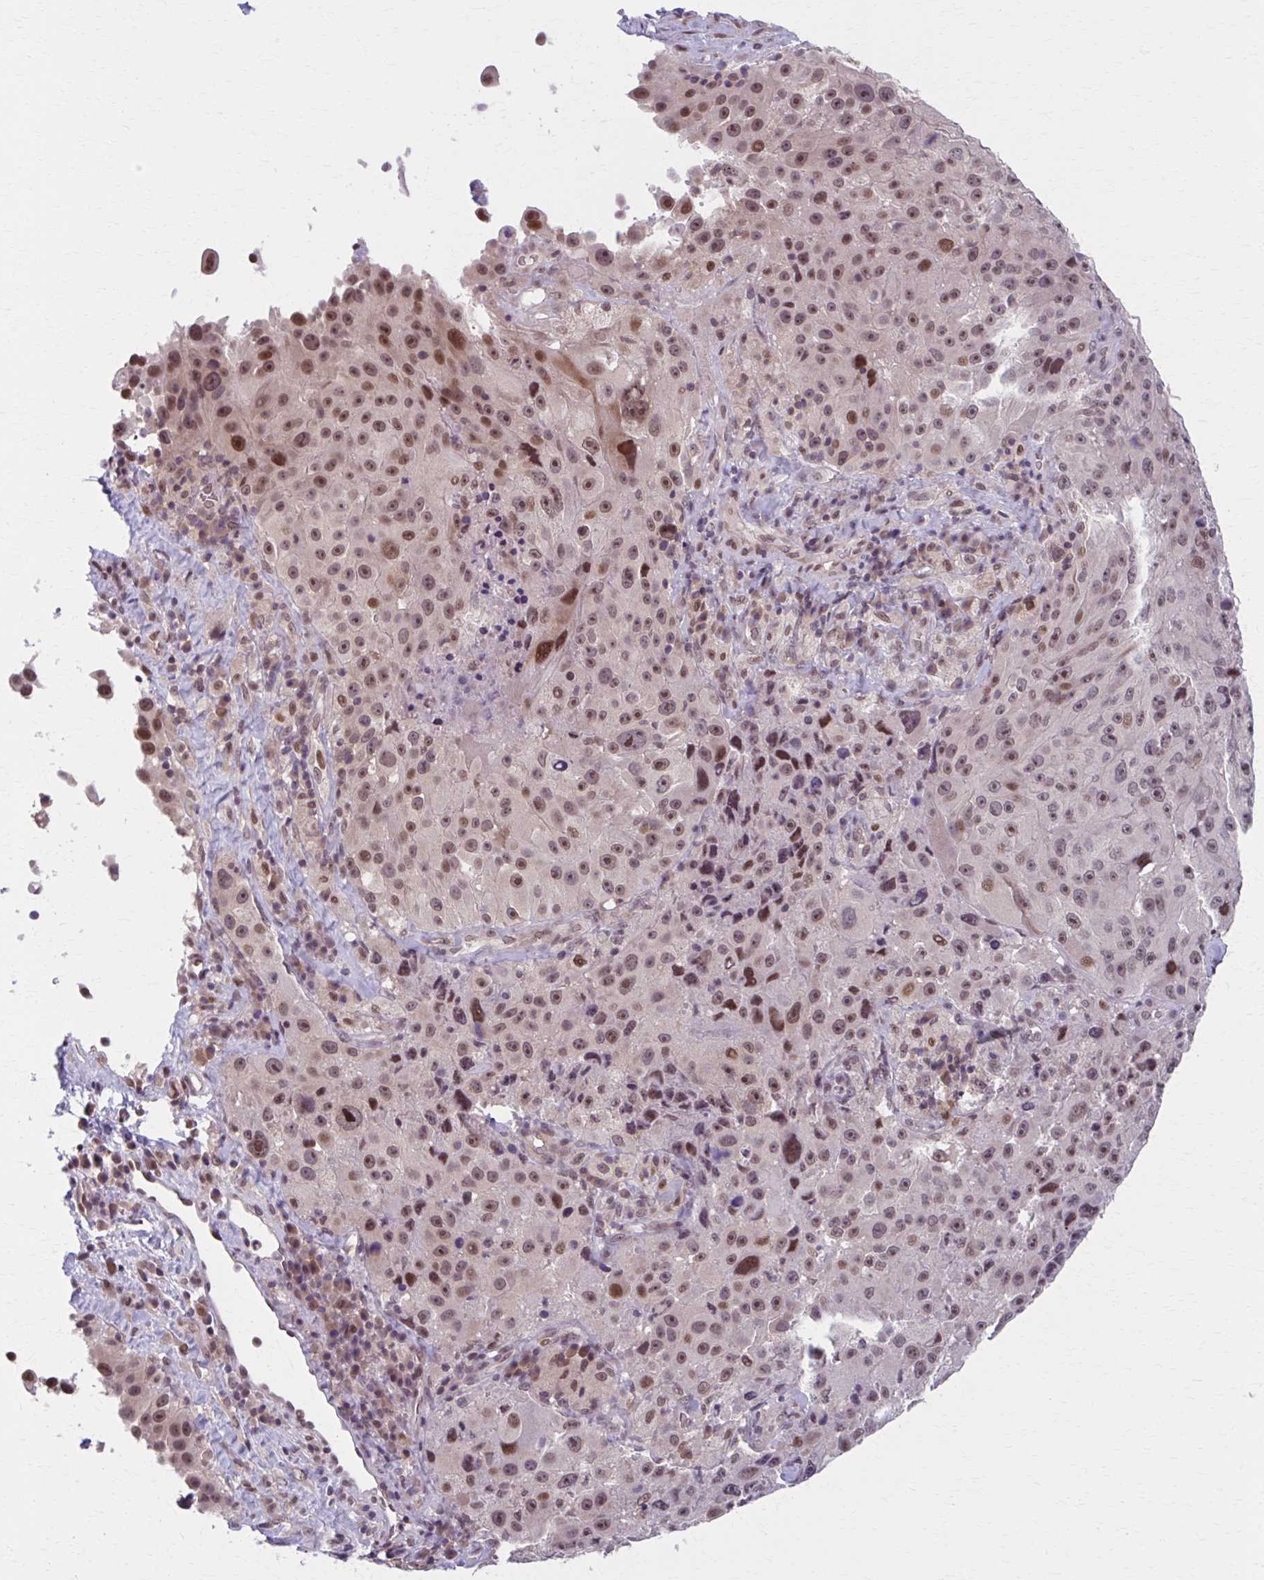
{"staining": {"intensity": "moderate", "quantity": ">75%", "location": "nuclear"}, "tissue": "melanoma", "cell_type": "Tumor cells", "image_type": "cancer", "snomed": [{"axis": "morphology", "description": "Malignant melanoma, Metastatic site"}, {"axis": "topography", "description": "Lymph node"}], "caption": "Approximately >75% of tumor cells in human melanoma reveal moderate nuclear protein expression as visualized by brown immunohistochemical staining.", "gene": "SETBP1", "patient": {"sex": "male", "age": 62}}